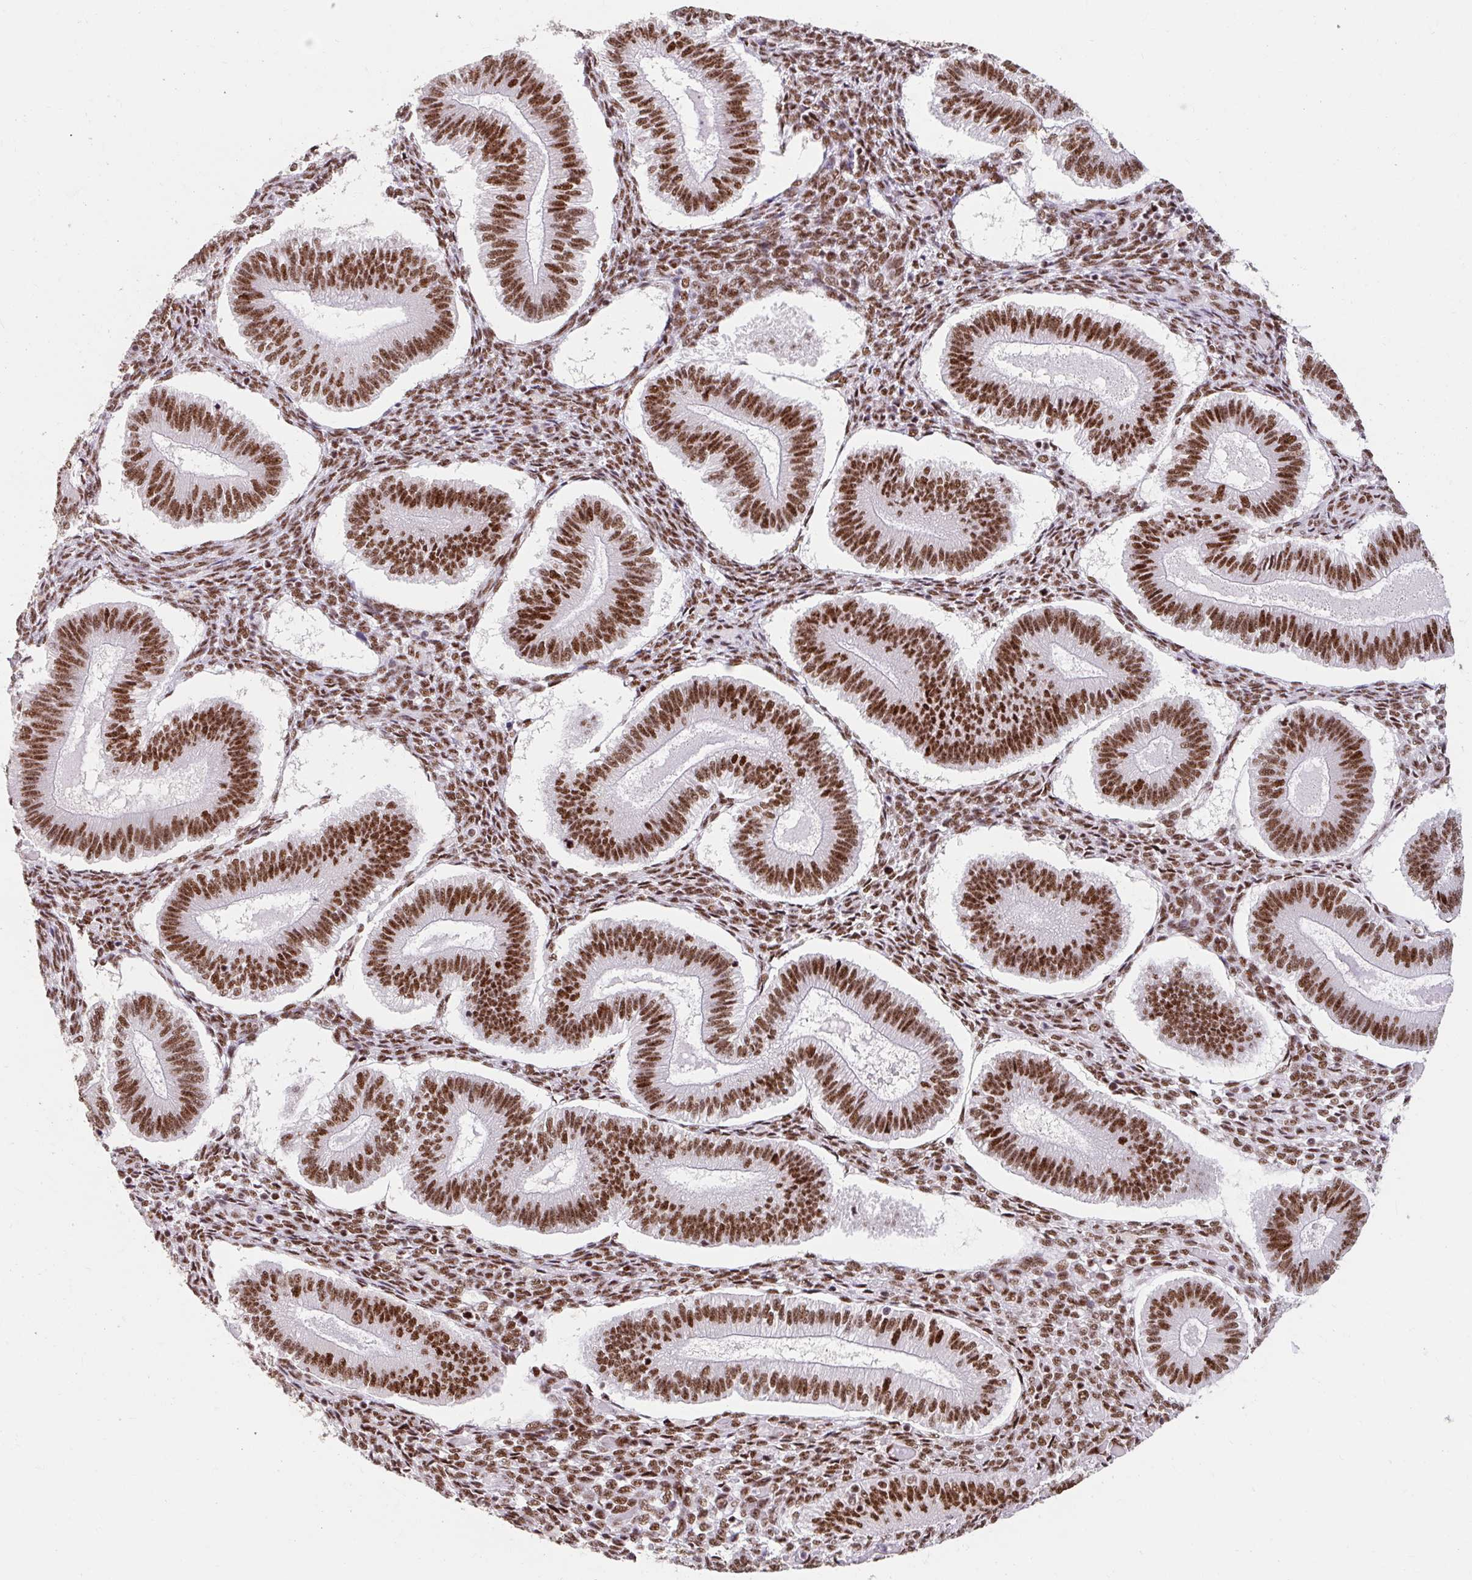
{"staining": {"intensity": "strong", "quantity": ">75%", "location": "nuclear"}, "tissue": "endometrium", "cell_type": "Cells in endometrial stroma", "image_type": "normal", "snomed": [{"axis": "morphology", "description": "Normal tissue, NOS"}, {"axis": "topography", "description": "Endometrium"}], "caption": "IHC of unremarkable human endometrium exhibits high levels of strong nuclear expression in about >75% of cells in endometrial stroma. (DAB = brown stain, brightfield microscopy at high magnification).", "gene": "SRSF10", "patient": {"sex": "female", "age": 25}}